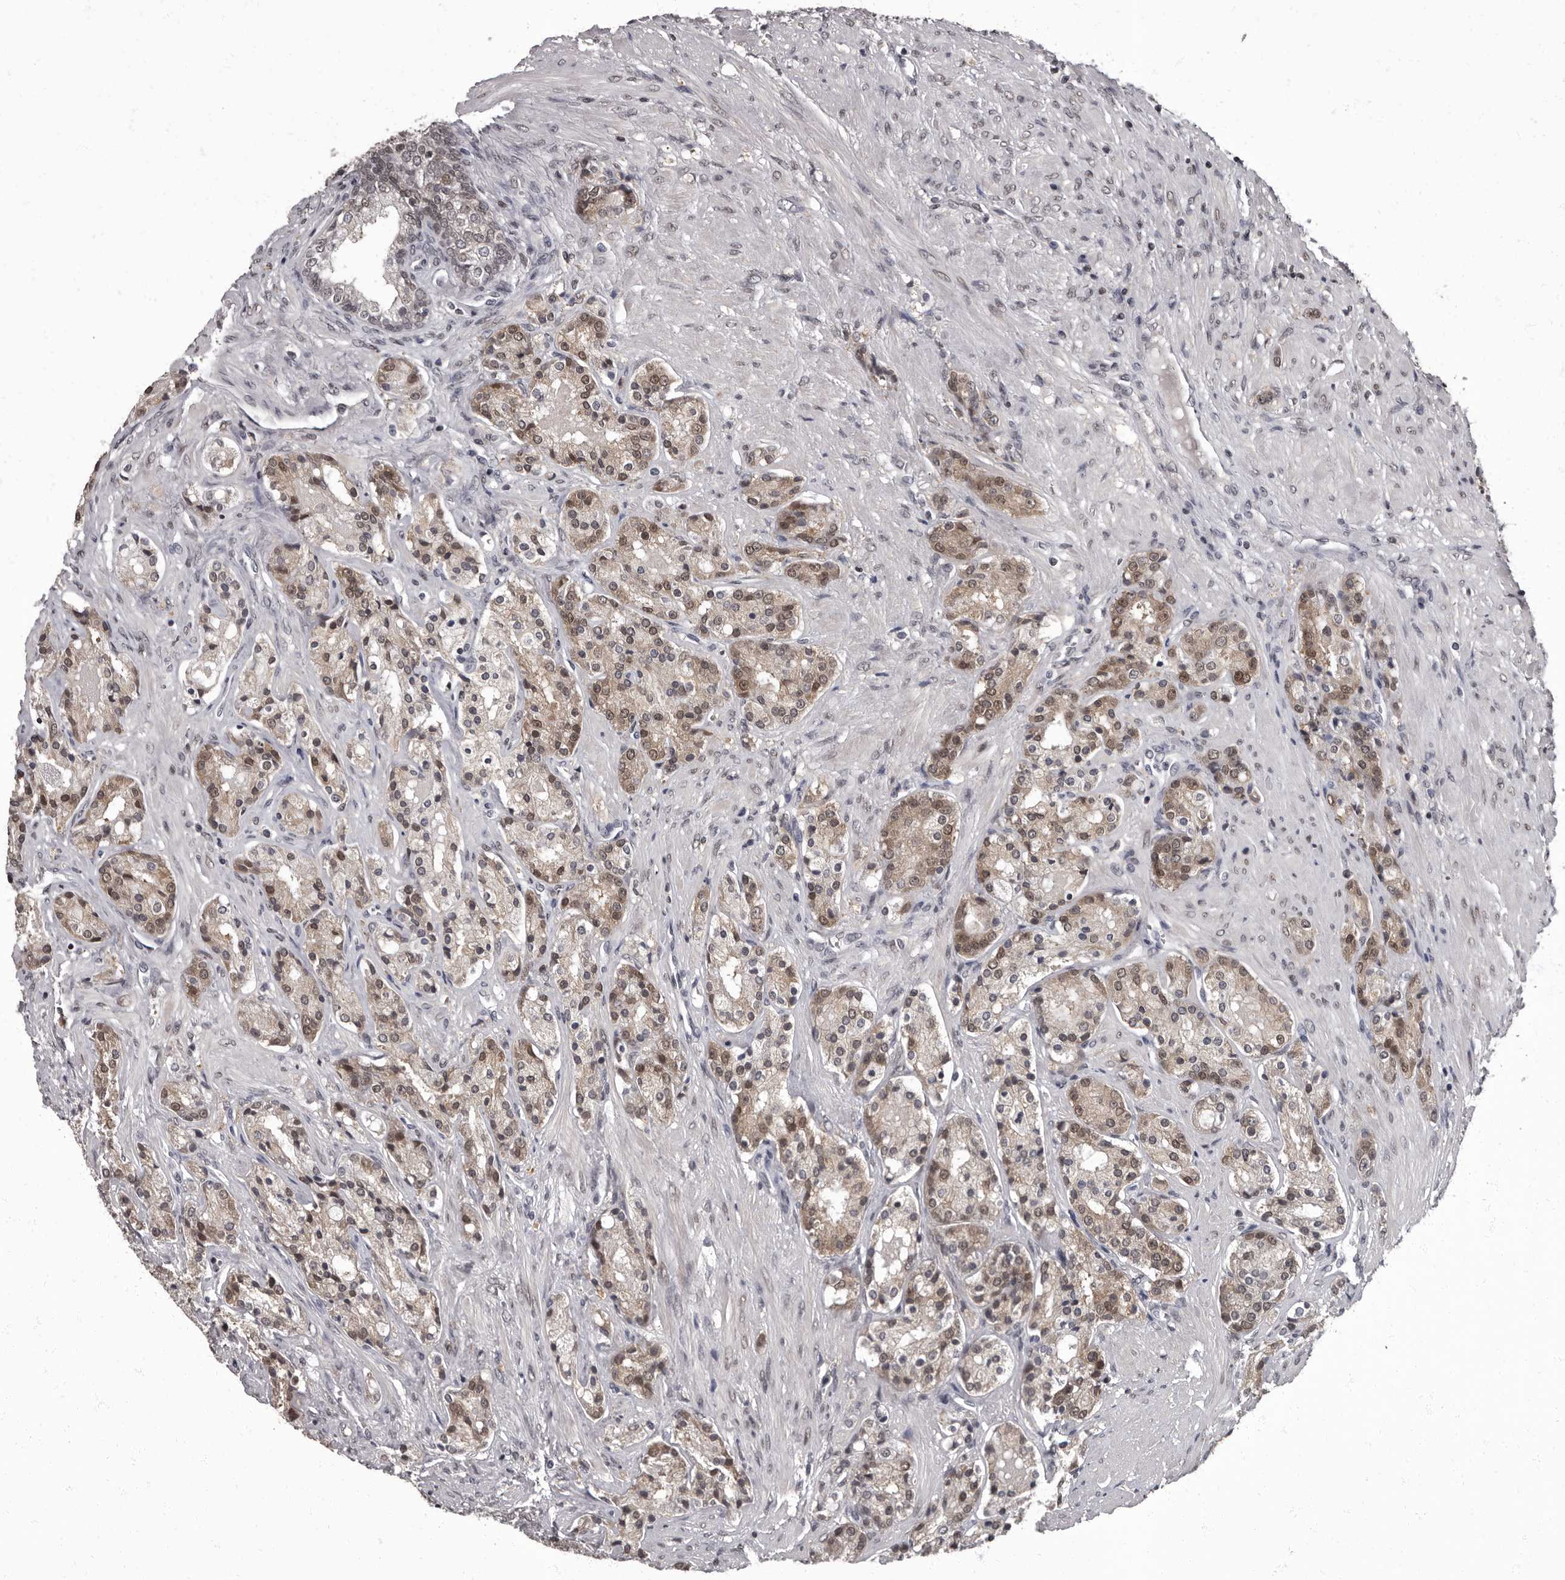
{"staining": {"intensity": "weak", "quantity": ">75%", "location": "cytoplasmic/membranous,nuclear"}, "tissue": "prostate cancer", "cell_type": "Tumor cells", "image_type": "cancer", "snomed": [{"axis": "morphology", "description": "Adenocarcinoma, High grade"}, {"axis": "topography", "description": "Prostate"}], "caption": "The histopathology image reveals staining of prostate cancer, revealing weak cytoplasmic/membranous and nuclear protein expression (brown color) within tumor cells.", "gene": "C1orf50", "patient": {"sex": "male", "age": 60}}